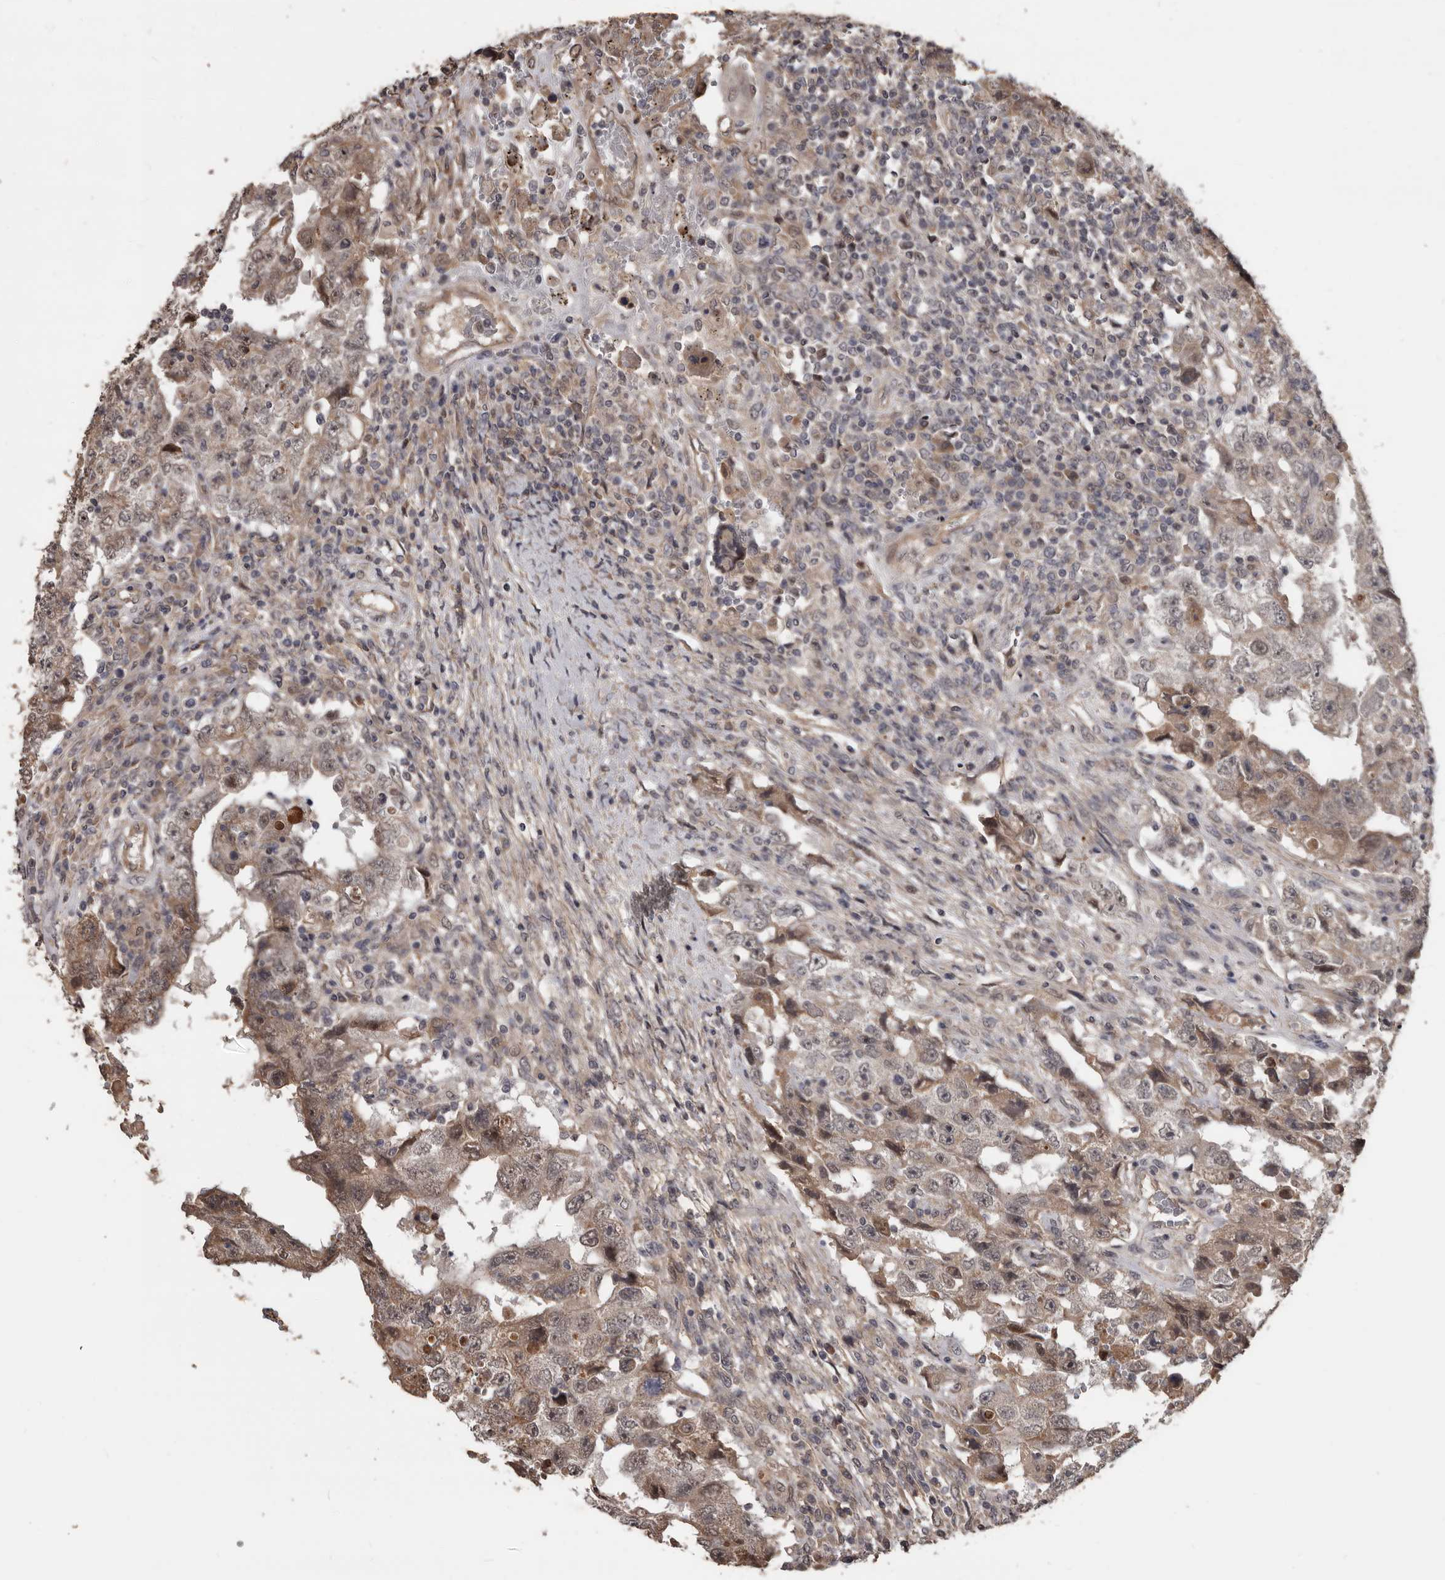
{"staining": {"intensity": "weak", "quantity": ">75%", "location": "cytoplasmic/membranous,nuclear"}, "tissue": "testis cancer", "cell_type": "Tumor cells", "image_type": "cancer", "snomed": [{"axis": "morphology", "description": "Carcinoma, Embryonal, NOS"}, {"axis": "topography", "description": "Testis"}], "caption": "This is an image of immunohistochemistry staining of testis cancer, which shows weak staining in the cytoplasmic/membranous and nuclear of tumor cells.", "gene": "AHR", "patient": {"sex": "male", "age": 26}}